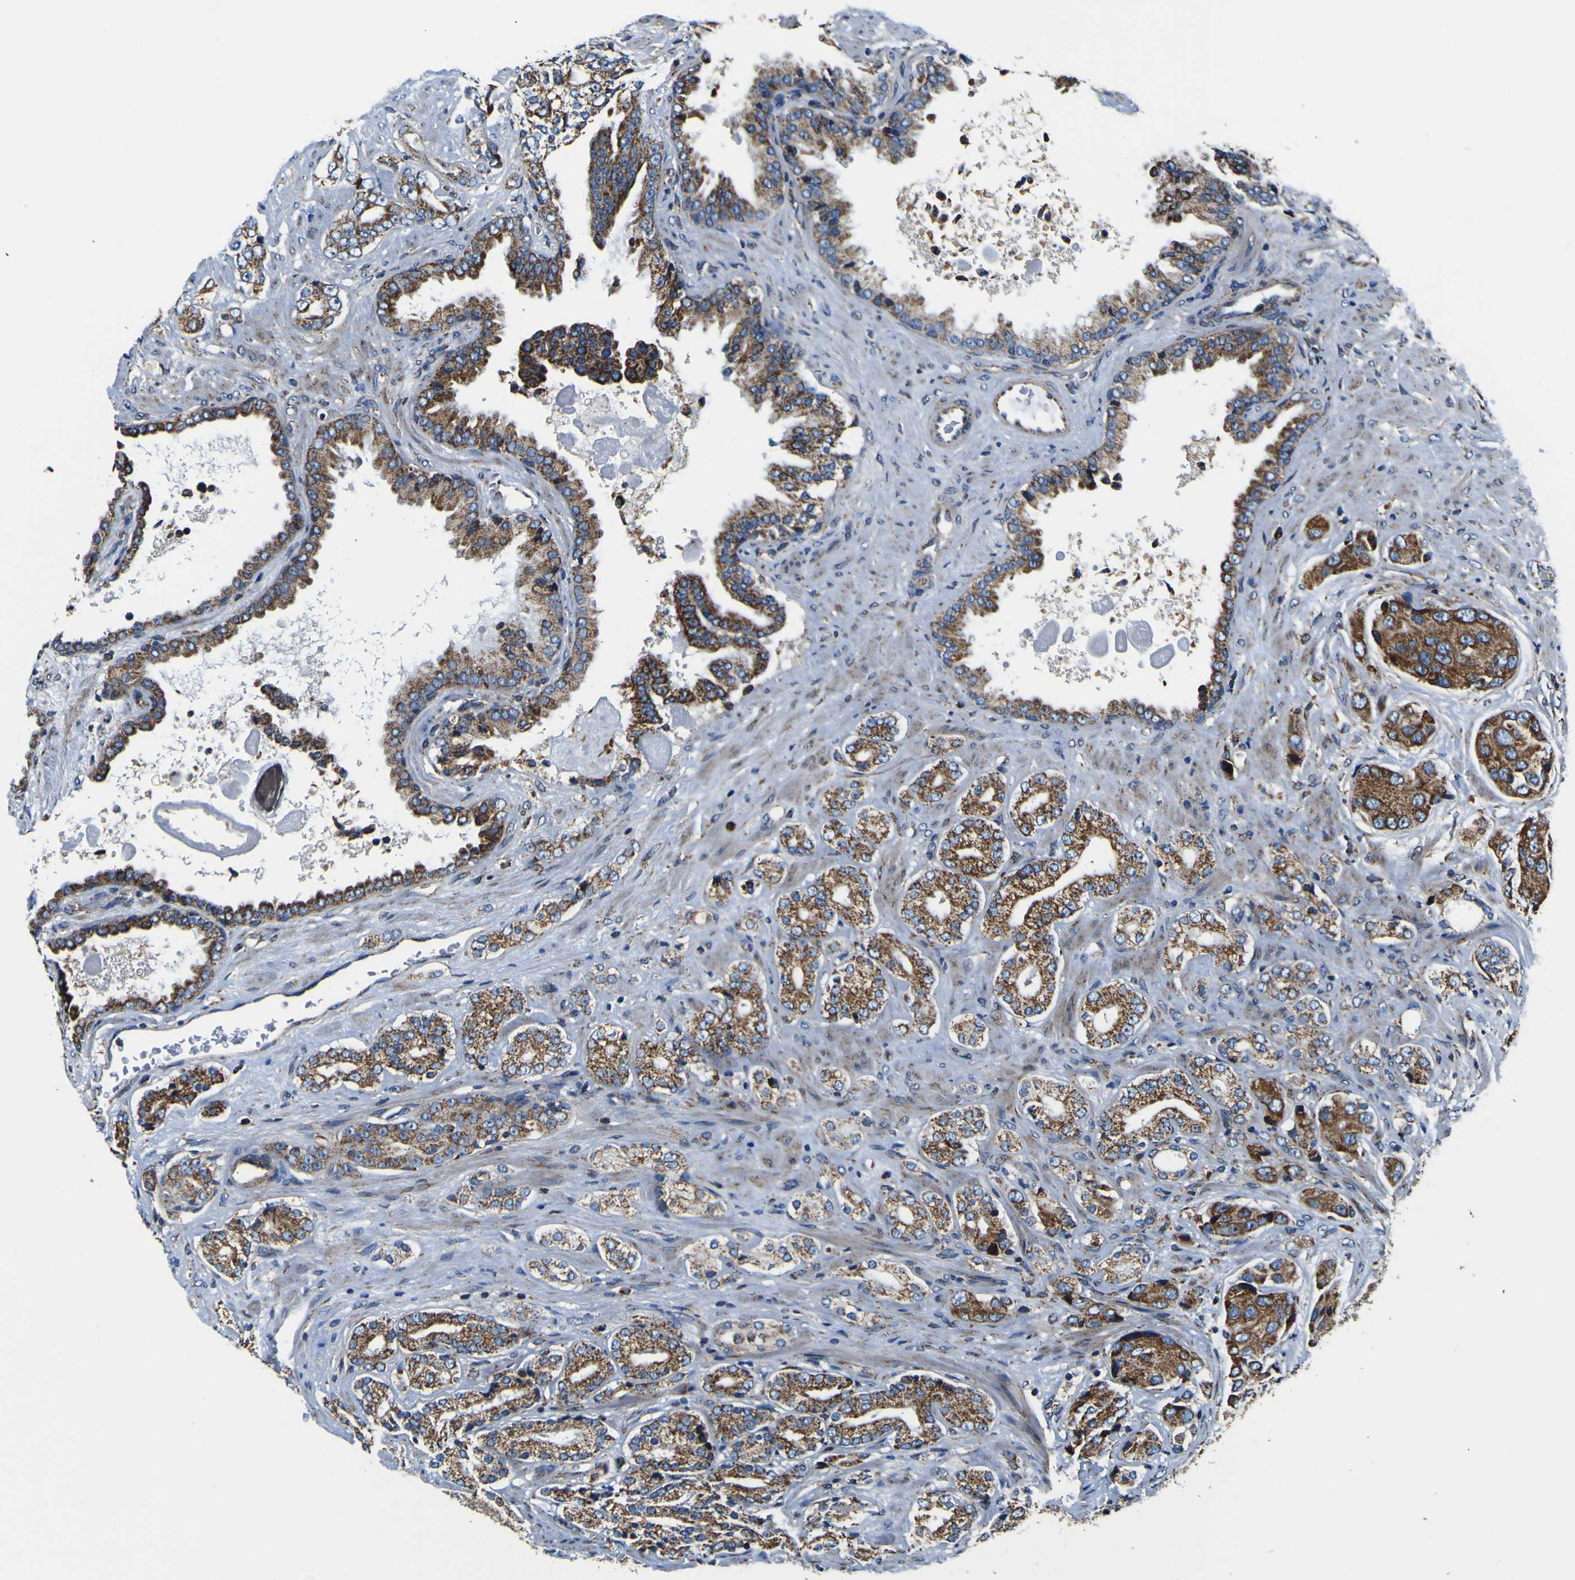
{"staining": {"intensity": "strong", "quantity": ">75%", "location": "cytoplasmic/membranous"}, "tissue": "prostate cancer", "cell_type": "Tumor cells", "image_type": "cancer", "snomed": [{"axis": "morphology", "description": "Adenocarcinoma, High grade"}, {"axis": "topography", "description": "Prostate"}], "caption": "An image of human prostate cancer stained for a protein exhibits strong cytoplasmic/membranous brown staining in tumor cells.", "gene": "PTRH2", "patient": {"sex": "male", "age": 71}}